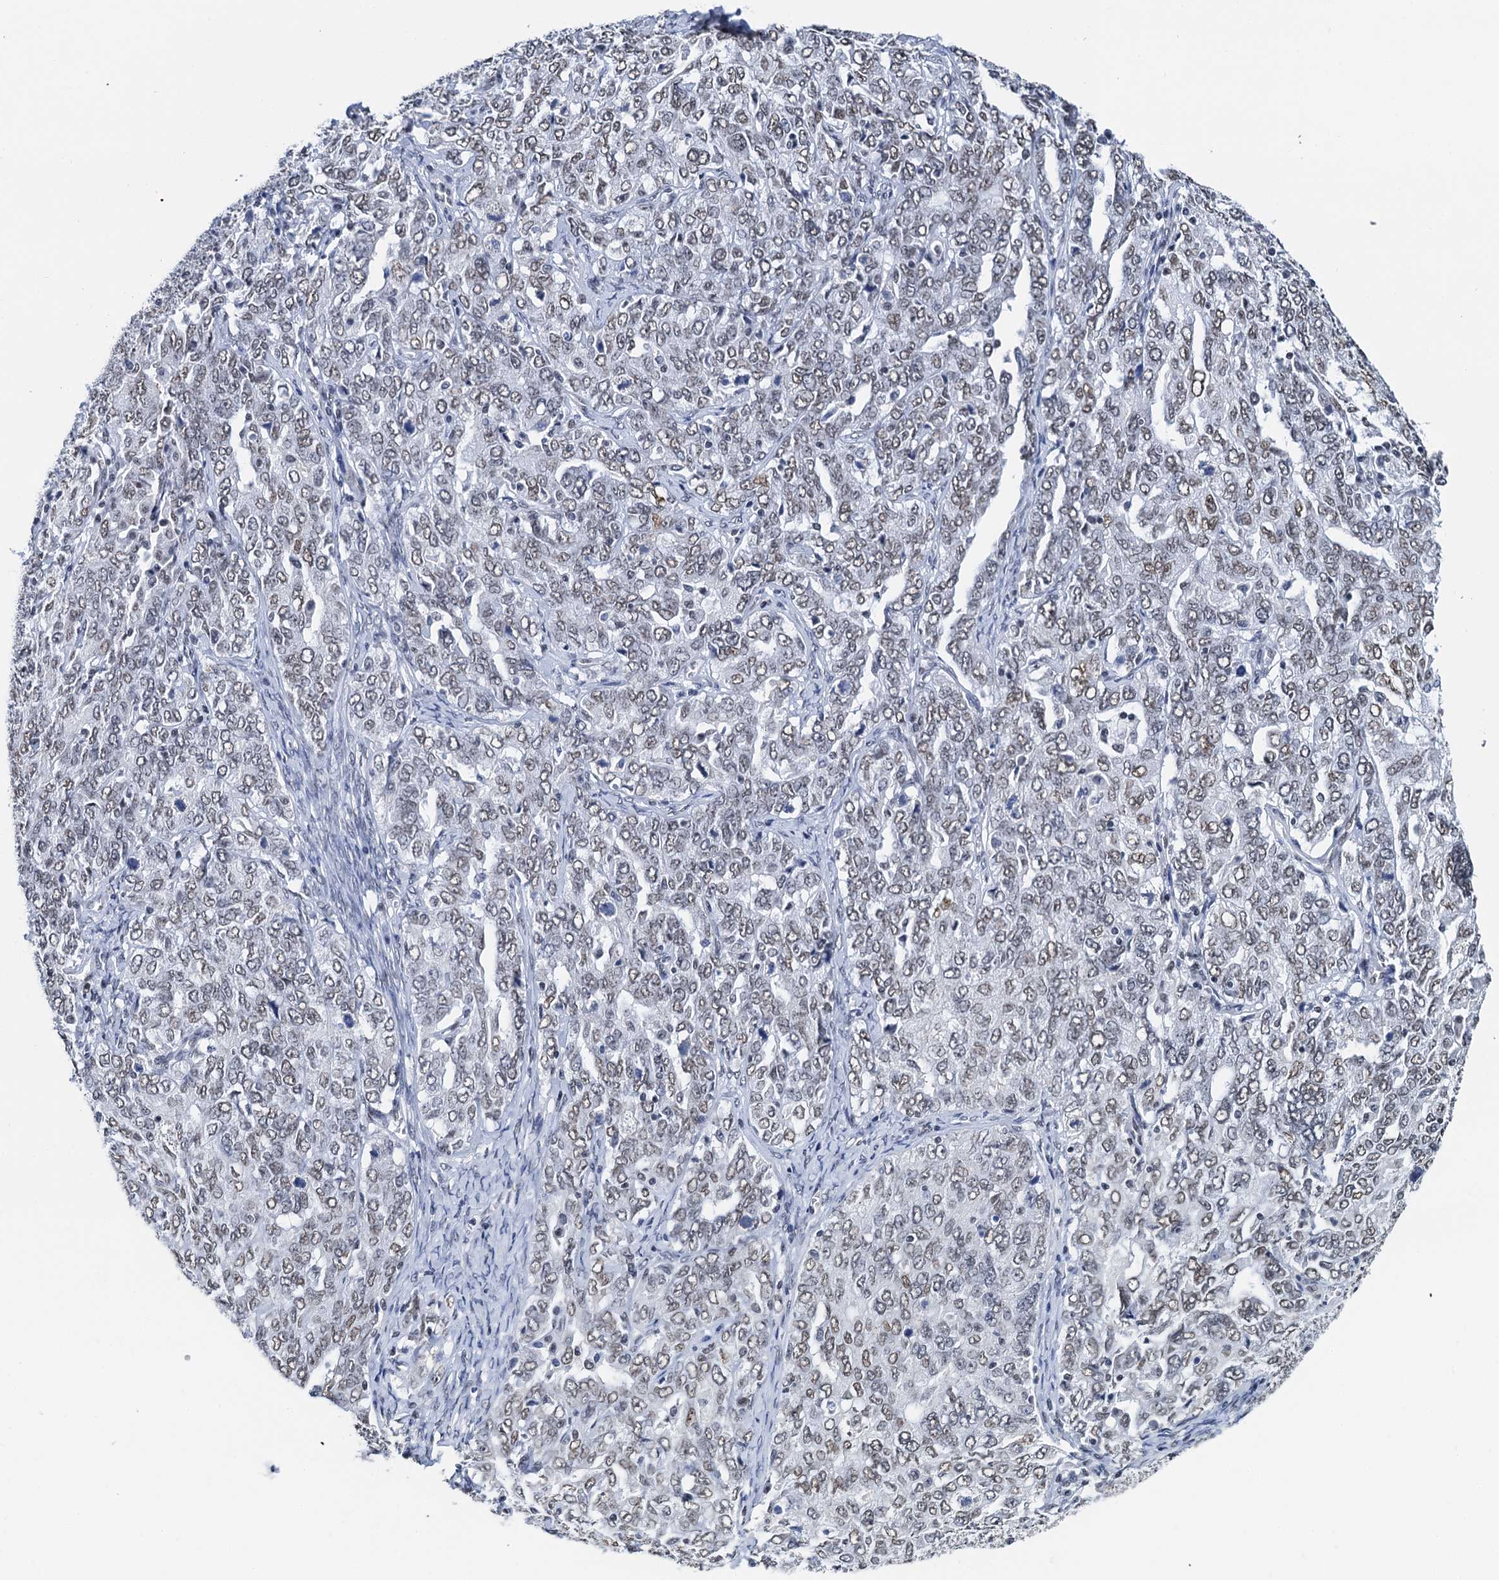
{"staining": {"intensity": "weak", "quantity": ">75%", "location": "nuclear"}, "tissue": "ovarian cancer", "cell_type": "Tumor cells", "image_type": "cancer", "snomed": [{"axis": "morphology", "description": "Carcinoma, endometroid"}, {"axis": "topography", "description": "Ovary"}], "caption": "A photomicrograph of ovarian cancer (endometroid carcinoma) stained for a protein displays weak nuclear brown staining in tumor cells.", "gene": "SLTM", "patient": {"sex": "female", "age": 62}}